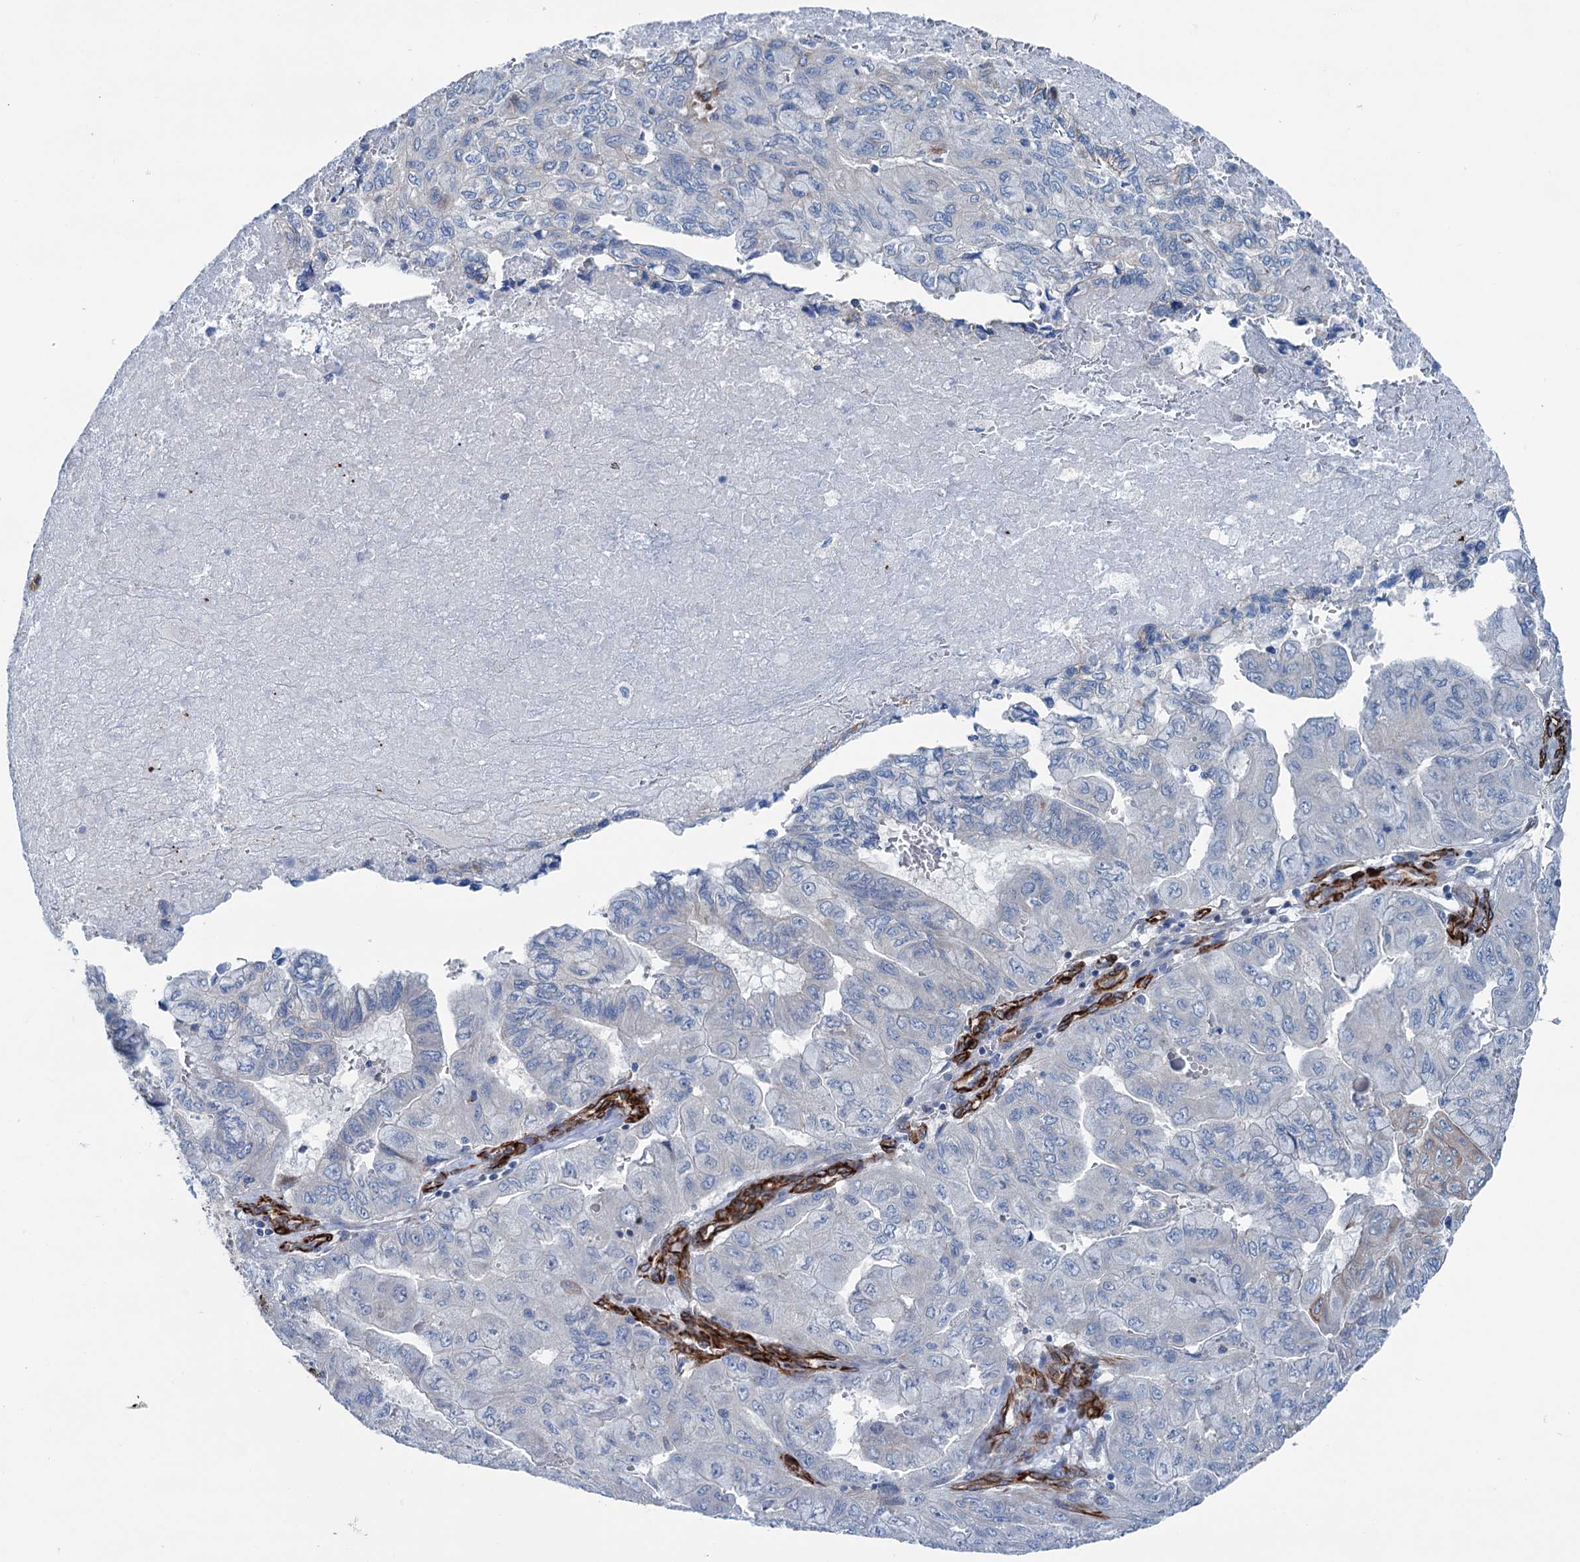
{"staining": {"intensity": "moderate", "quantity": "<25%", "location": "cytoplasmic/membranous"}, "tissue": "pancreatic cancer", "cell_type": "Tumor cells", "image_type": "cancer", "snomed": [{"axis": "morphology", "description": "Adenocarcinoma, NOS"}, {"axis": "topography", "description": "Pancreas"}], "caption": "There is low levels of moderate cytoplasmic/membranous positivity in tumor cells of pancreatic cancer (adenocarcinoma), as demonstrated by immunohistochemical staining (brown color).", "gene": "CALCOCO1", "patient": {"sex": "male", "age": 51}}